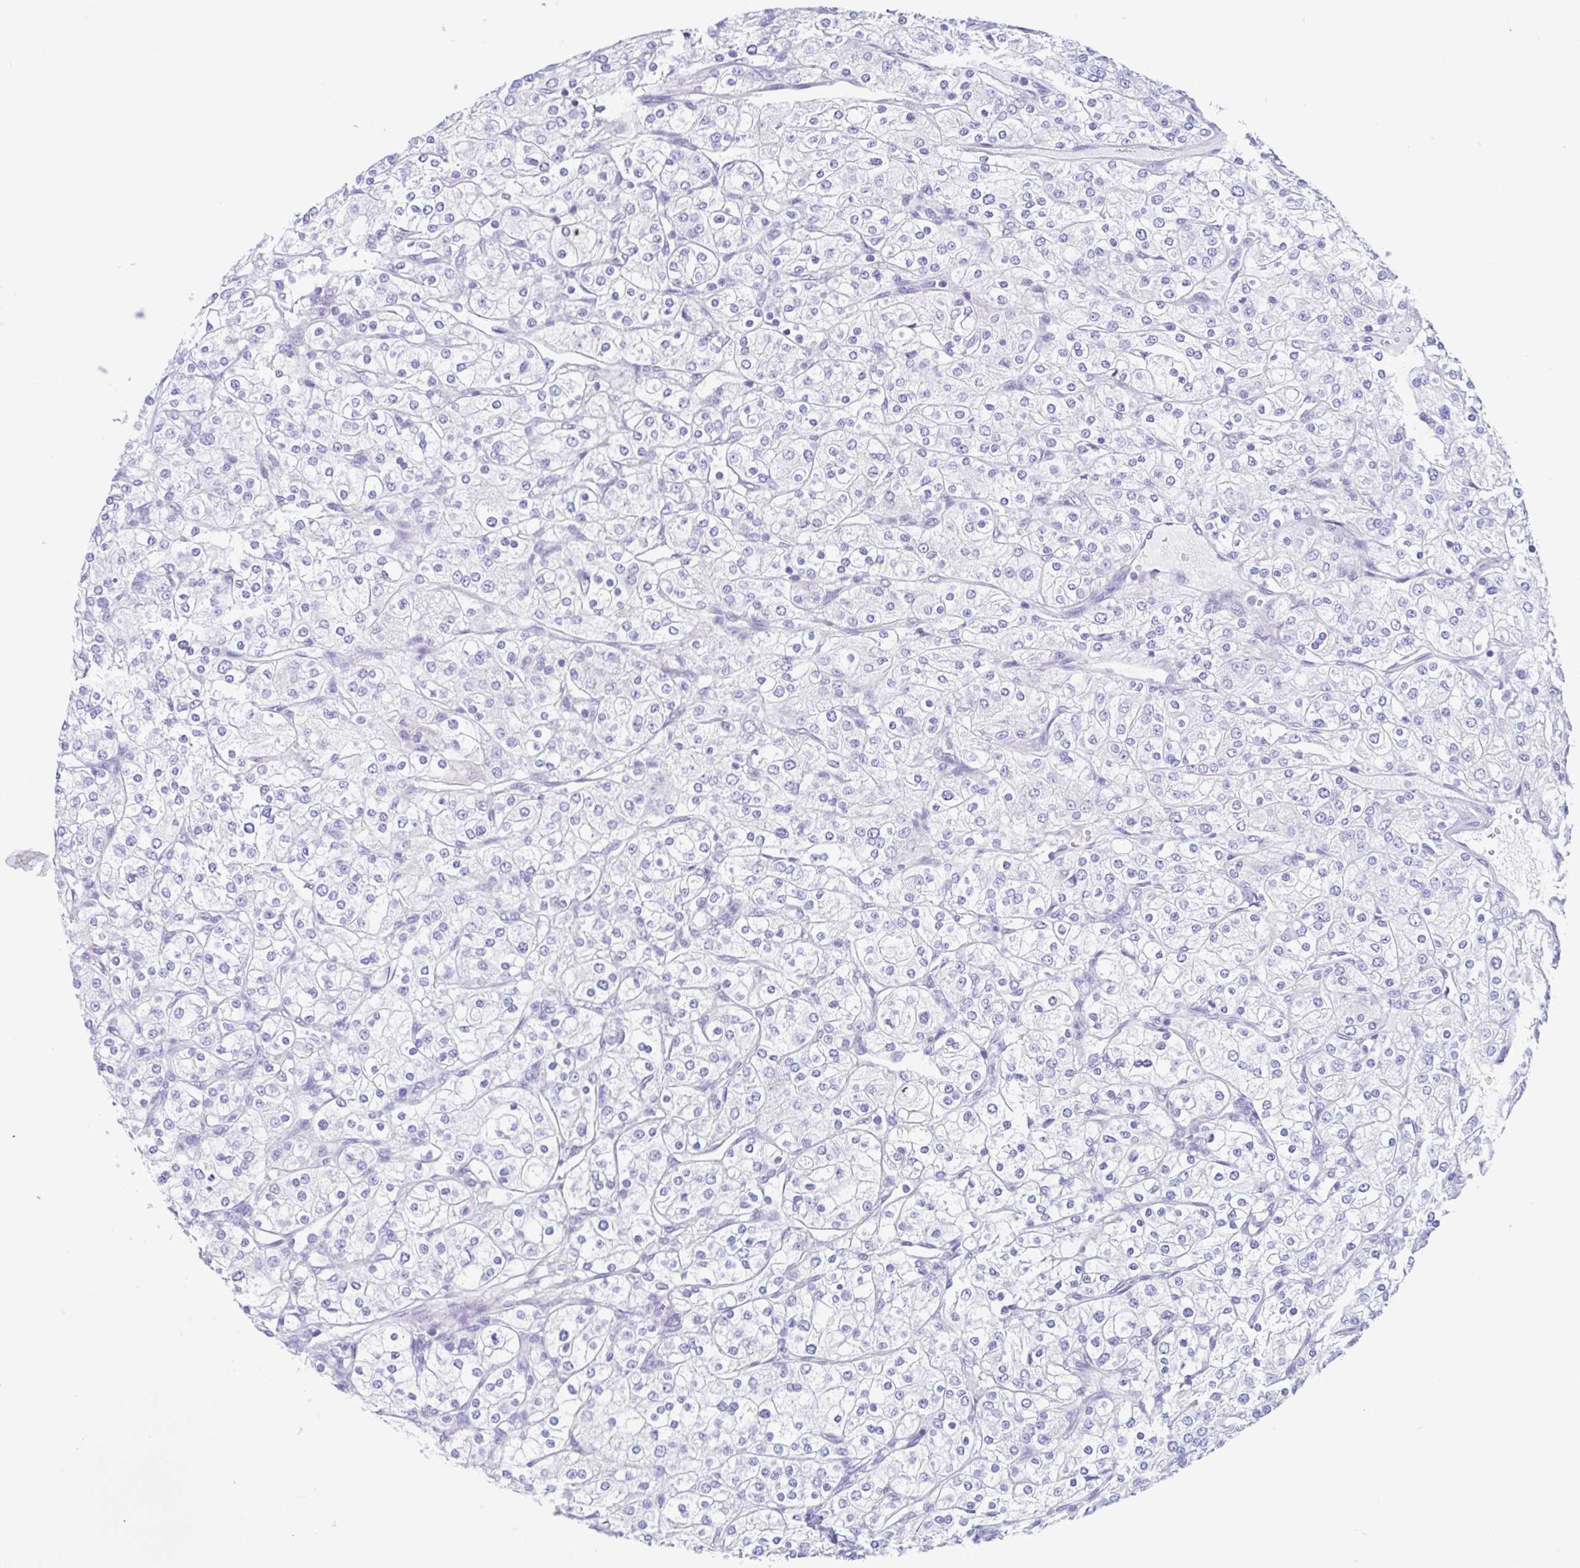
{"staining": {"intensity": "negative", "quantity": "none", "location": "none"}, "tissue": "renal cancer", "cell_type": "Tumor cells", "image_type": "cancer", "snomed": [{"axis": "morphology", "description": "Adenocarcinoma, NOS"}, {"axis": "topography", "description": "Kidney"}], "caption": "The histopathology image shows no staining of tumor cells in renal cancer (adenocarcinoma). Brightfield microscopy of immunohistochemistry stained with DAB (3,3'-diaminobenzidine) (brown) and hematoxylin (blue), captured at high magnification.", "gene": "OR6N2", "patient": {"sex": "male", "age": 80}}